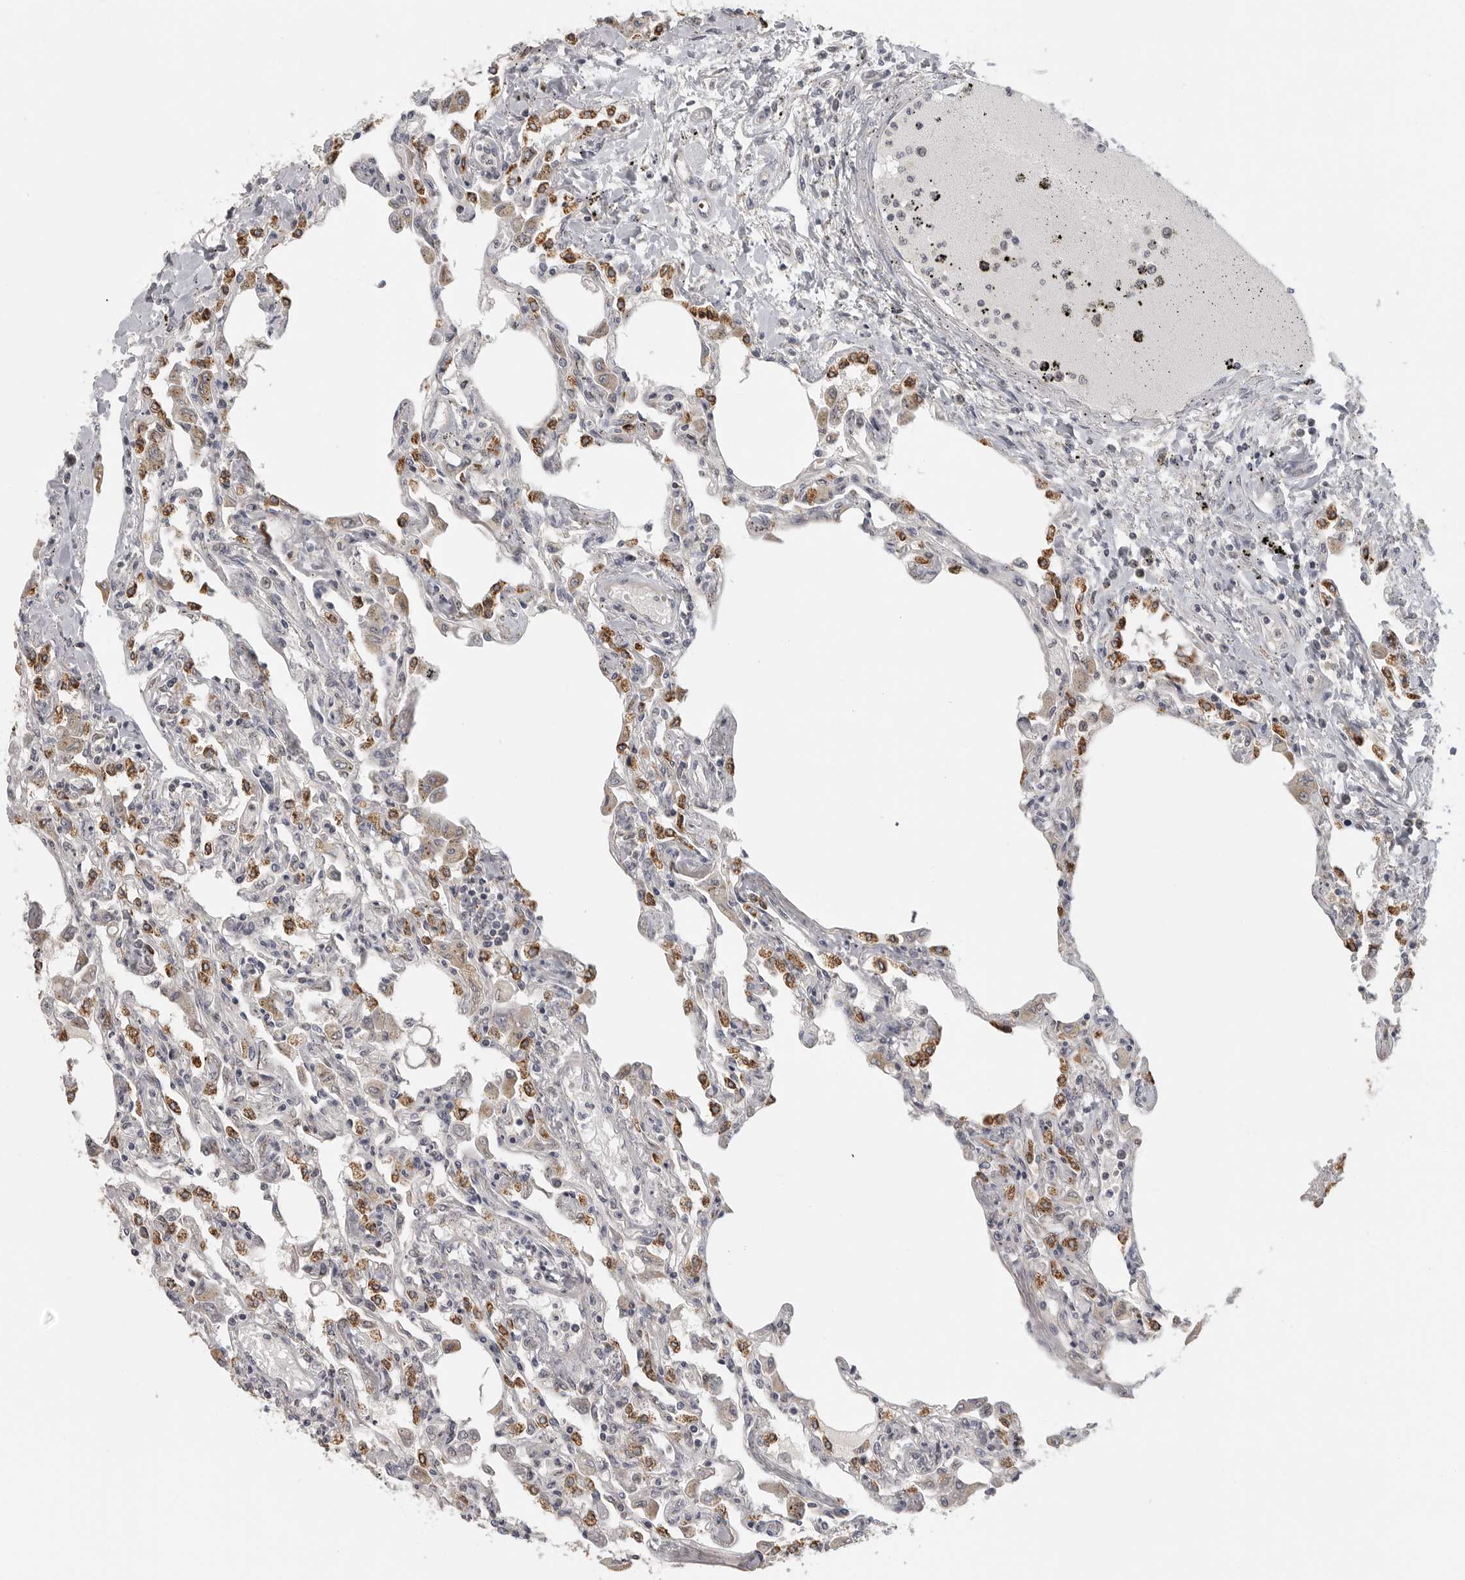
{"staining": {"intensity": "moderate", "quantity": "25%-75%", "location": "cytoplasmic/membranous"}, "tissue": "lung", "cell_type": "Alveolar cells", "image_type": "normal", "snomed": [{"axis": "morphology", "description": "Normal tissue, NOS"}, {"axis": "topography", "description": "Bronchus"}, {"axis": "topography", "description": "Lung"}], "caption": "Immunohistochemistry (IHC) staining of normal lung, which exhibits medium levels of moderate cytoplasmic/membranous positivity in about 25%-75% of alveolar cells indicating moderate cytoplasmic/membranous protein staining. The staining was performed using DAB (brown) for protein detection and nuclei were counterstained in hematoxylin (blue).", "gene": "RXFP3", "patient": {"sex": "female", "age": 49}}